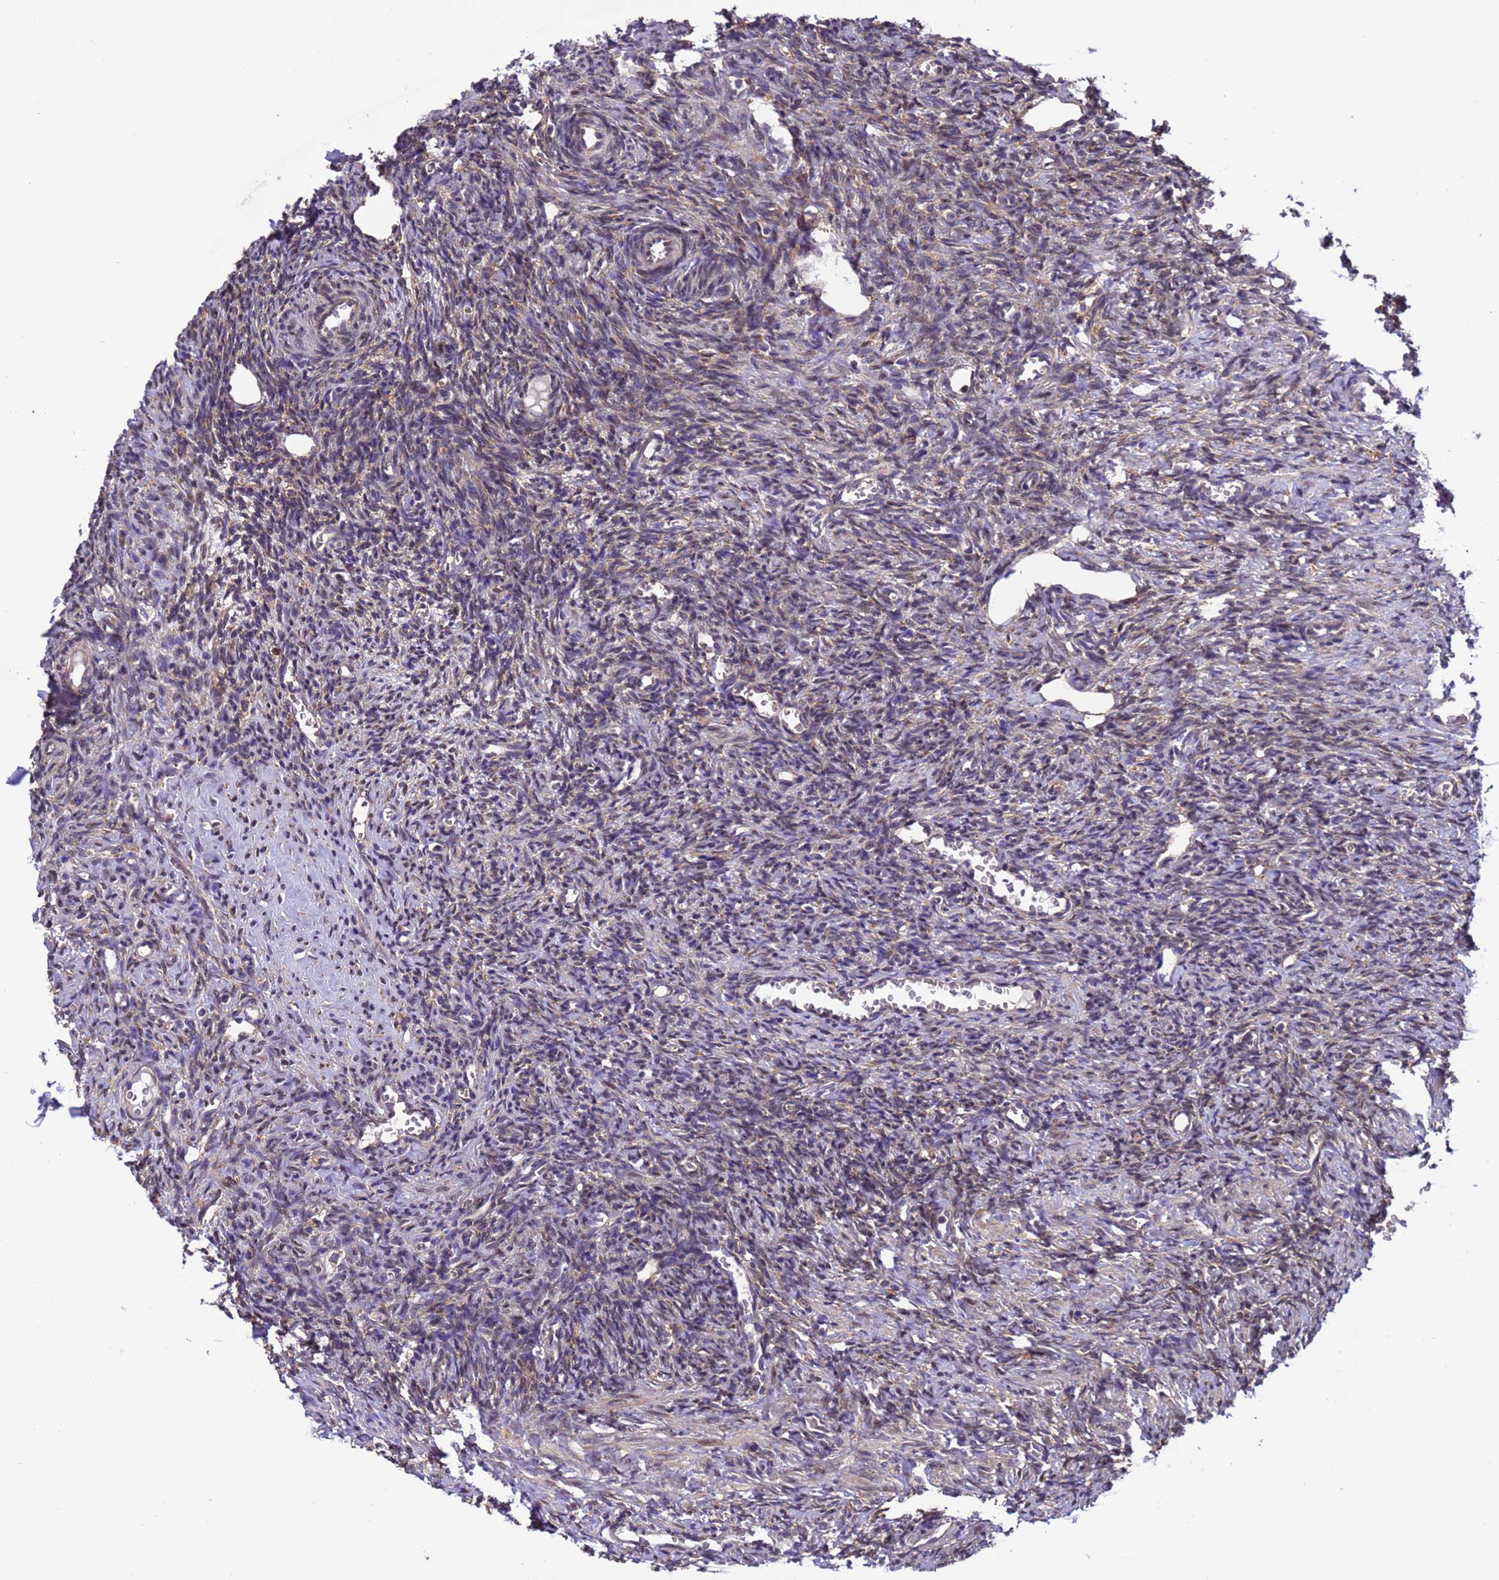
{"staining": {"intensity": "weak", "quantity": "25%-75%", "location": "cytoplasmic/membranous"}, "tissue": "ovary", "cell_type": "Ovarian stroma cells", "image_type": "normal", "snomed": [{"axis": "morphology", "description": "Normal tissue, NOS"}, {"axis": "topography", "description": "Ovary"}], "caption": "Benign ovary was stained to show a protein in brown. There is low levels of weak cytoplasmic/membranous staining in approximately 25%-75% of ovarian stroma cells. The staining is performed using DAB brown chromogen to label protein expression. The nuclei are counter-stained blue using hematoxylin.", "gene": "ARHGAP12", "patient": {"sex": "female", "age": 27}}